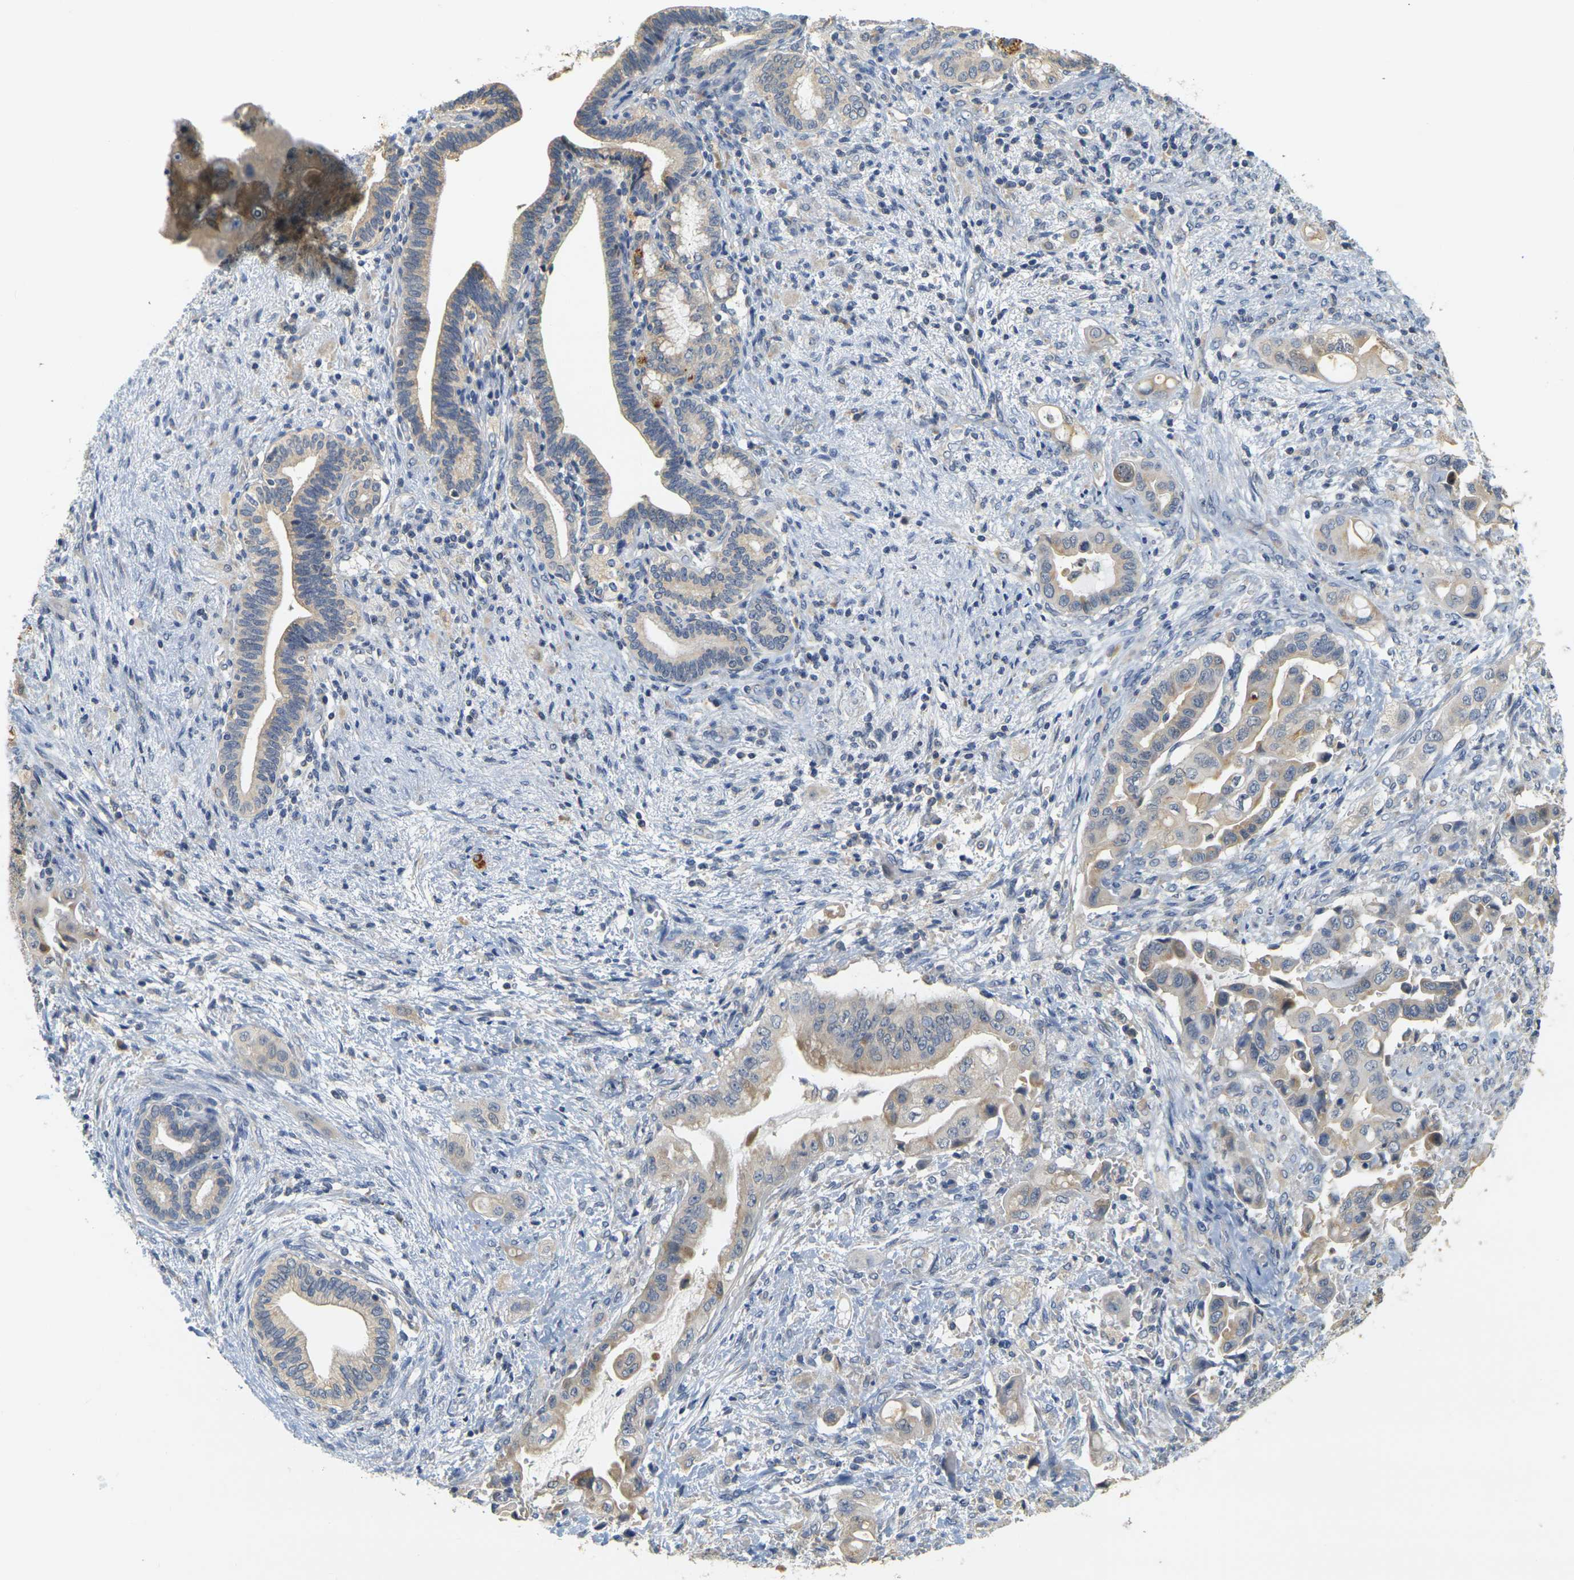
{"staining": {"intensity": "moderate", "quantity": "<25%", "location": "cytoplasmic/membranous"}, "tissue": "liver cancer", "cell_type": "Tumor cells", "image_type": "cancer", "snomed": [{"axis": "morphology", "description": "Cholangiocarcinoma"}, {"axis": "topography", "description": "Liver"}], "caption": "Tumor cells display moderate cytoplasmic/membranous positivity in about <25% of cells in liver cancer.", "gene": "GDAP1", "patient": {"sex": "female", "age": 61}}